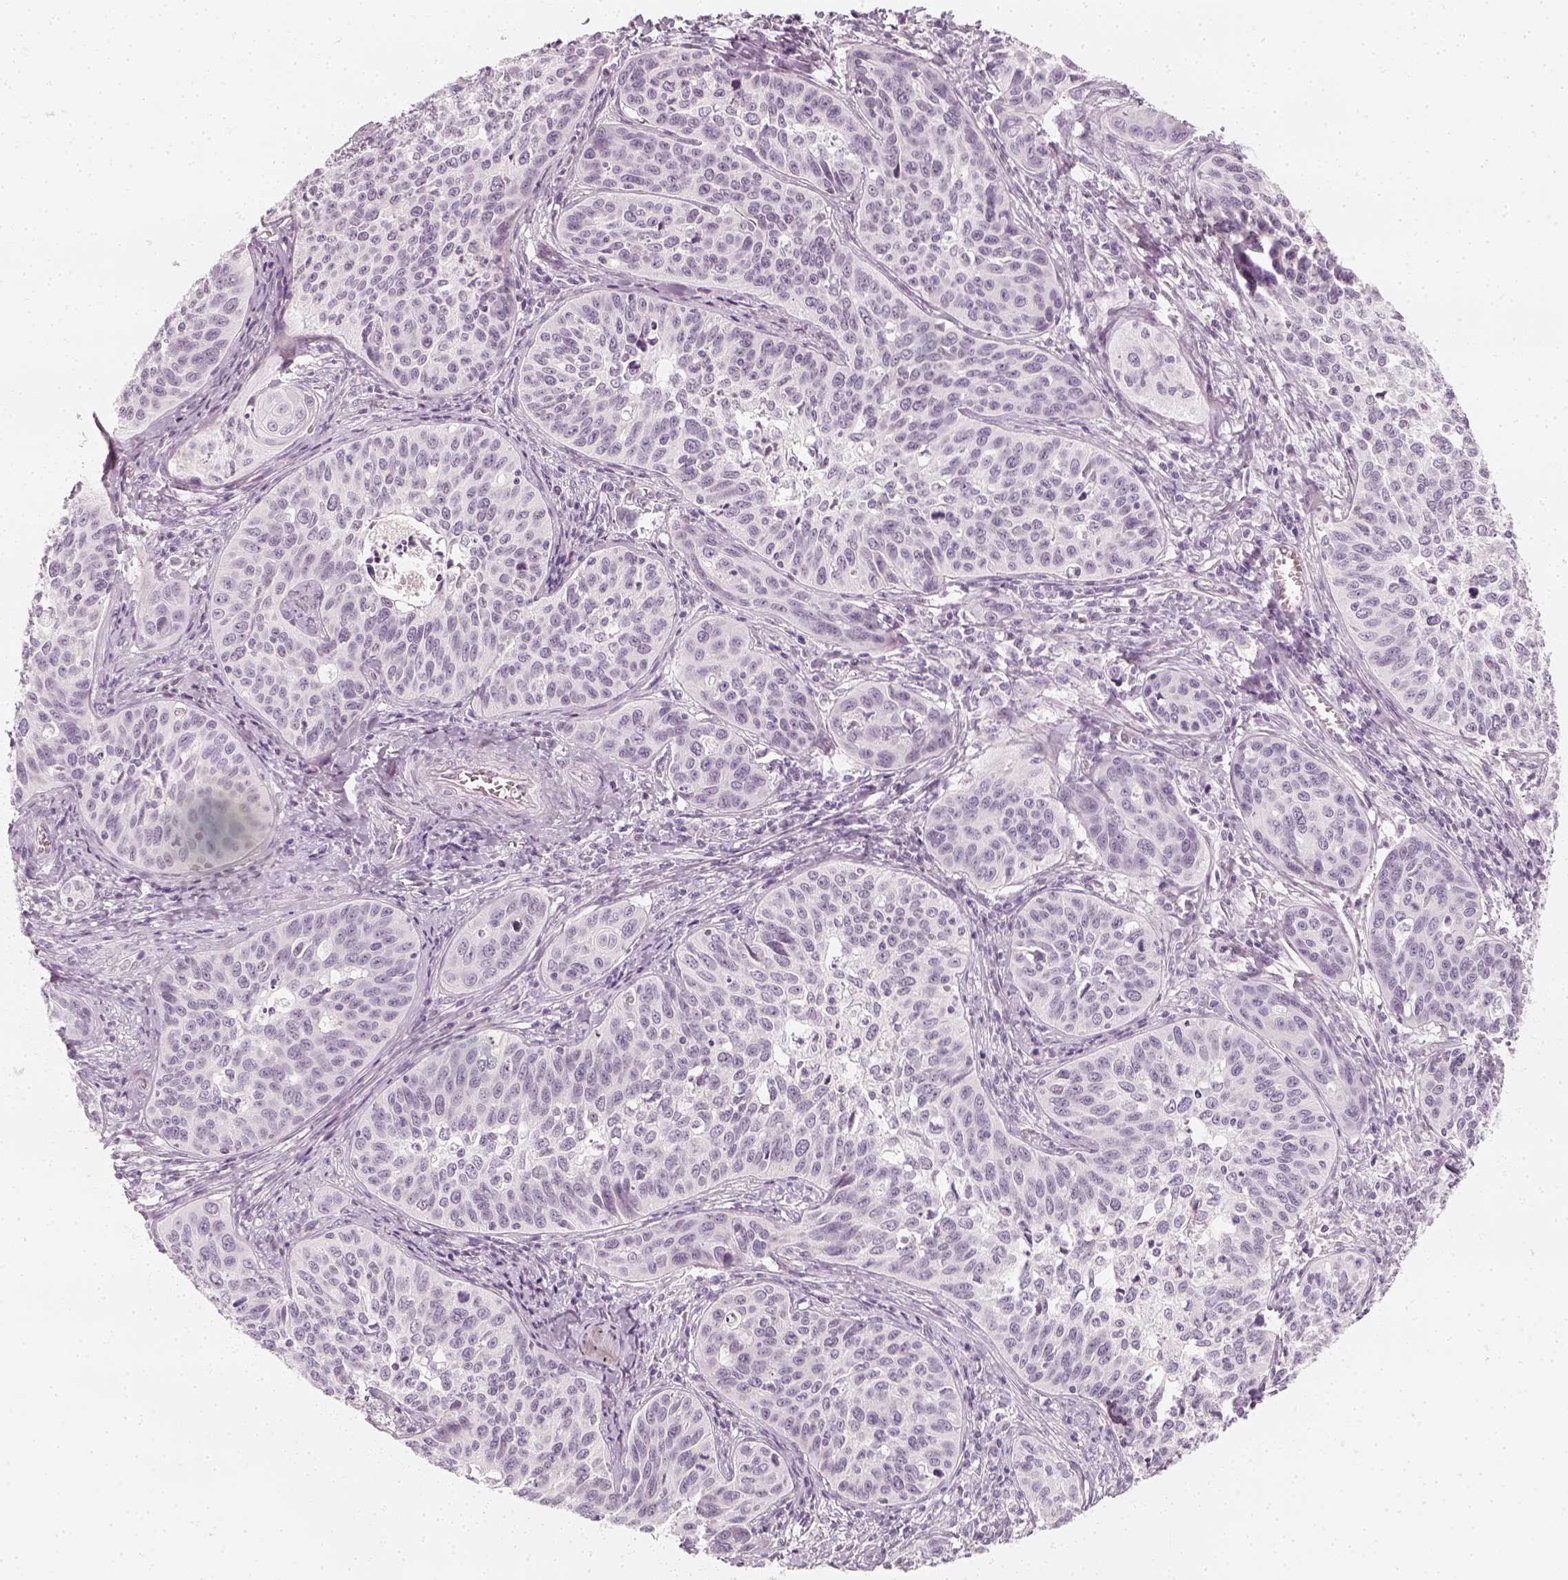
{"staining": {"intensity": "negative", "quantity": "none", "location": "none"}, "tissue": "cervical cancer", "cell_type": "Tumor cells", "image_type": "cancer", "snomed": [{"axis": "morphology", "description": "Squamous cell carcinoma, NOS"}, {"axis": "topography", "description": "Cervix"}], "caption": "Cervical cancer (squamous cell carcinoma) was stained to show a protein in brown. There is no significant staining in tumor cells.", "gene": "KRTAP2-1", "patient": {"sex": "female", "age": 31}}